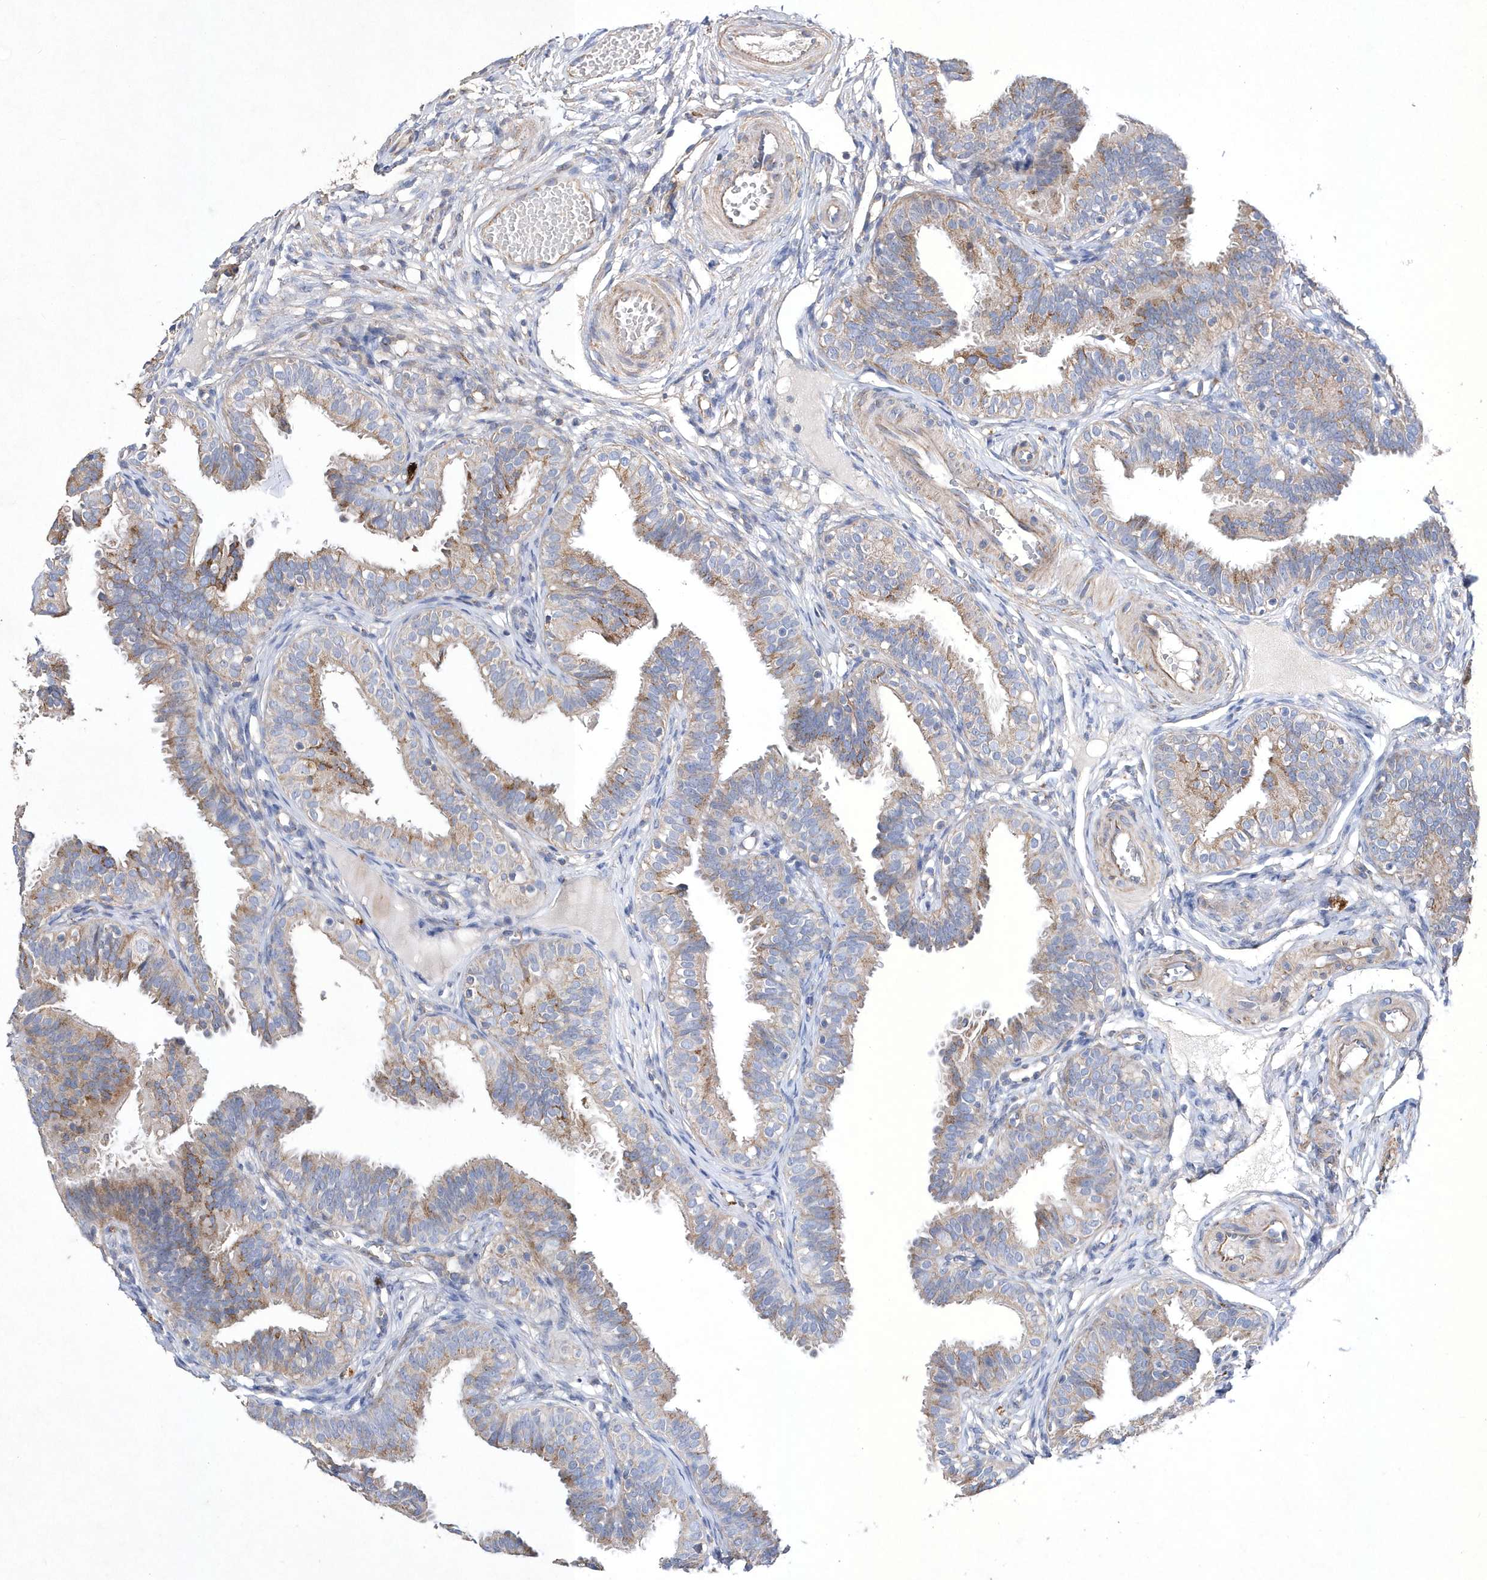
{"staining": {"intensity": "moderate", "quantity": "25%-75%", "location": "cytoplasmic/membranous"}, "tissue": "fallopian tube", "cell_type": "Glandular cells", "image_type": "normal", "snomed": [{"axis": "morphology", "description": "Normal tissue, NOS"}, {"axis": "topography", "description": "Fallopian tube"}], "caption": "Immunohistochemical staining of benign fallopian tube shows medium levels of moderate cytoplasmic/membranous expression in approximately 25%-75% of glandular cells.", "gene": "METTL8", "patient": {"sex": "female", "age": 35}}